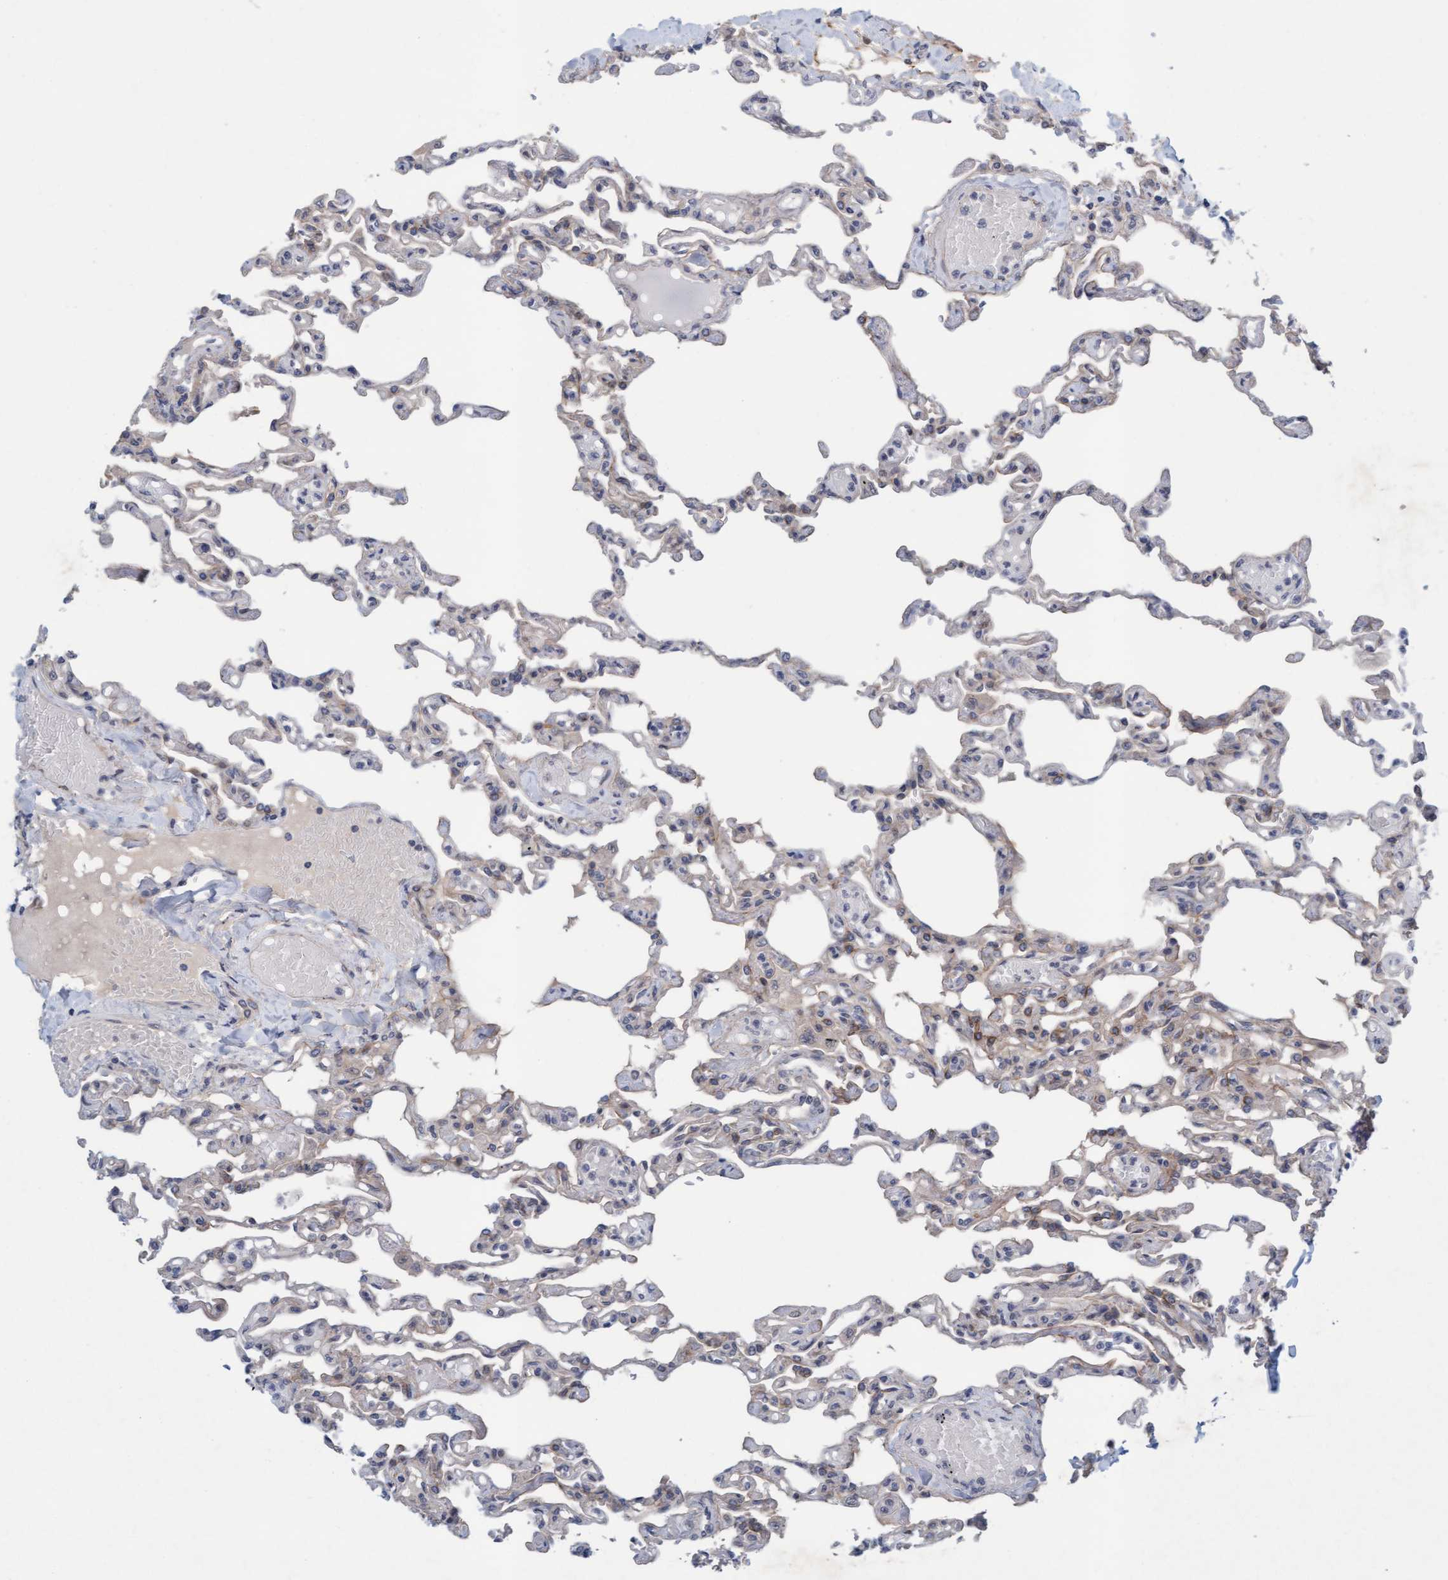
{"staining": {"intensity": "weak", "quantity": "<25%", "location": "cytoplasmic/membranous"}, "tissue": "lung", "cell_type": "Alveolar cells", "image_type": "normal", "snomed": [{"axis": "morphology", "description": "Normal tissue, NOS"}, {"axis": "topography", "description": "Lung"}], "caption": "A micrograph of lung stained for a protein exhibits no brown staining in alveolar cells. (DAB immunohistochemistry, high magnification).", "gene": "TSTD2", "patient": {"sex": "male", "age": 21}}